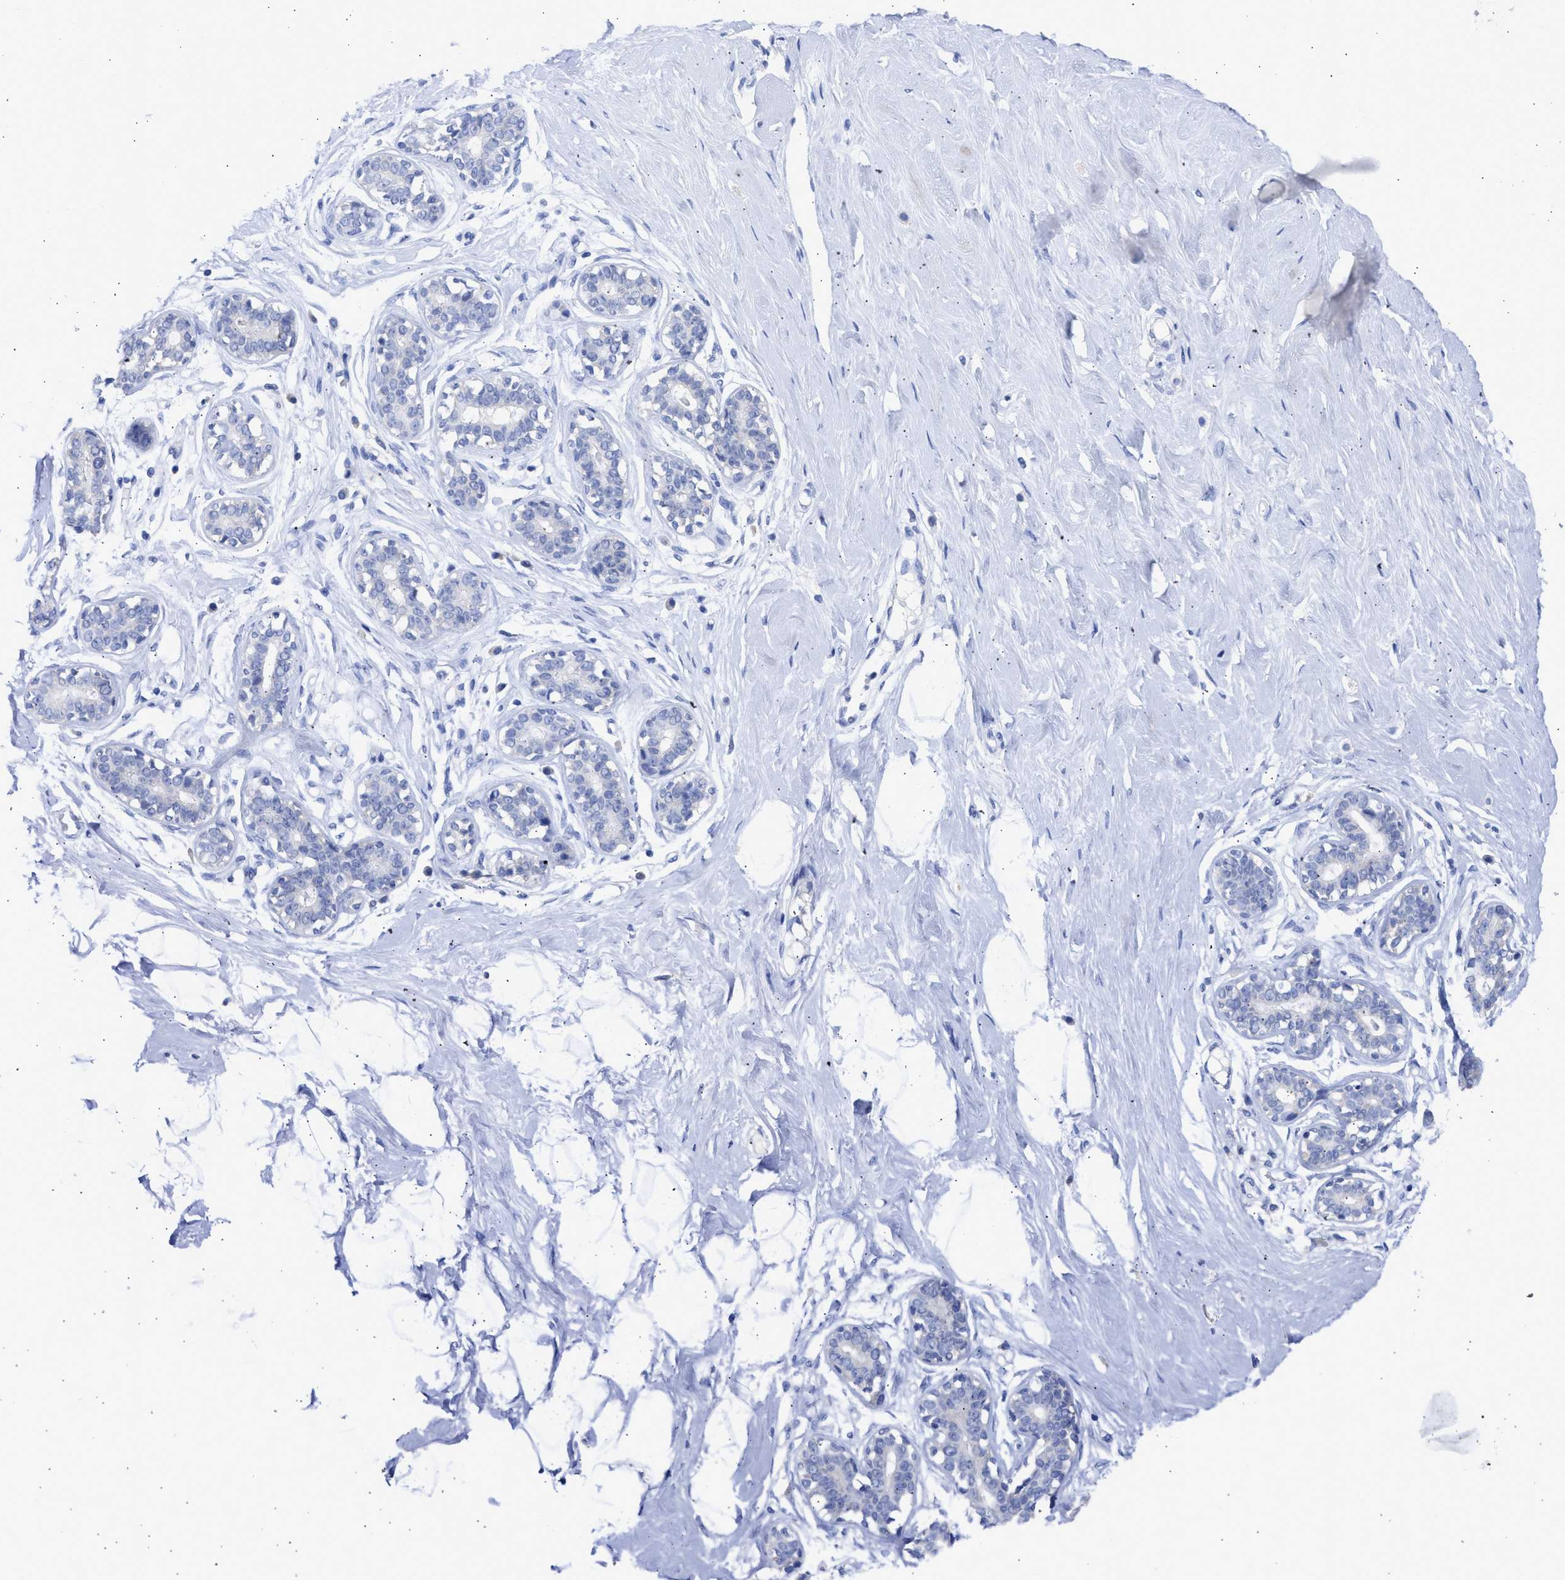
{"staining": {"intensity": "negative", "quantity": "none", "location": "none"}, "tissue": "breast", "cell_type": "Adipocytes", "image_type": "normal", "snomed": [{"axis": "morphology", "description": "Normal tissue, NOS"}, {"axis": "topography", "description": "Breast"}], "caption": "The IHC image has no significant expression in adipocytes of breast. (DAB immunohistochemistry with hematoxylin counter stain).", "gene": "RSPH1", "patient": {"sex": "female", "age": 23}}